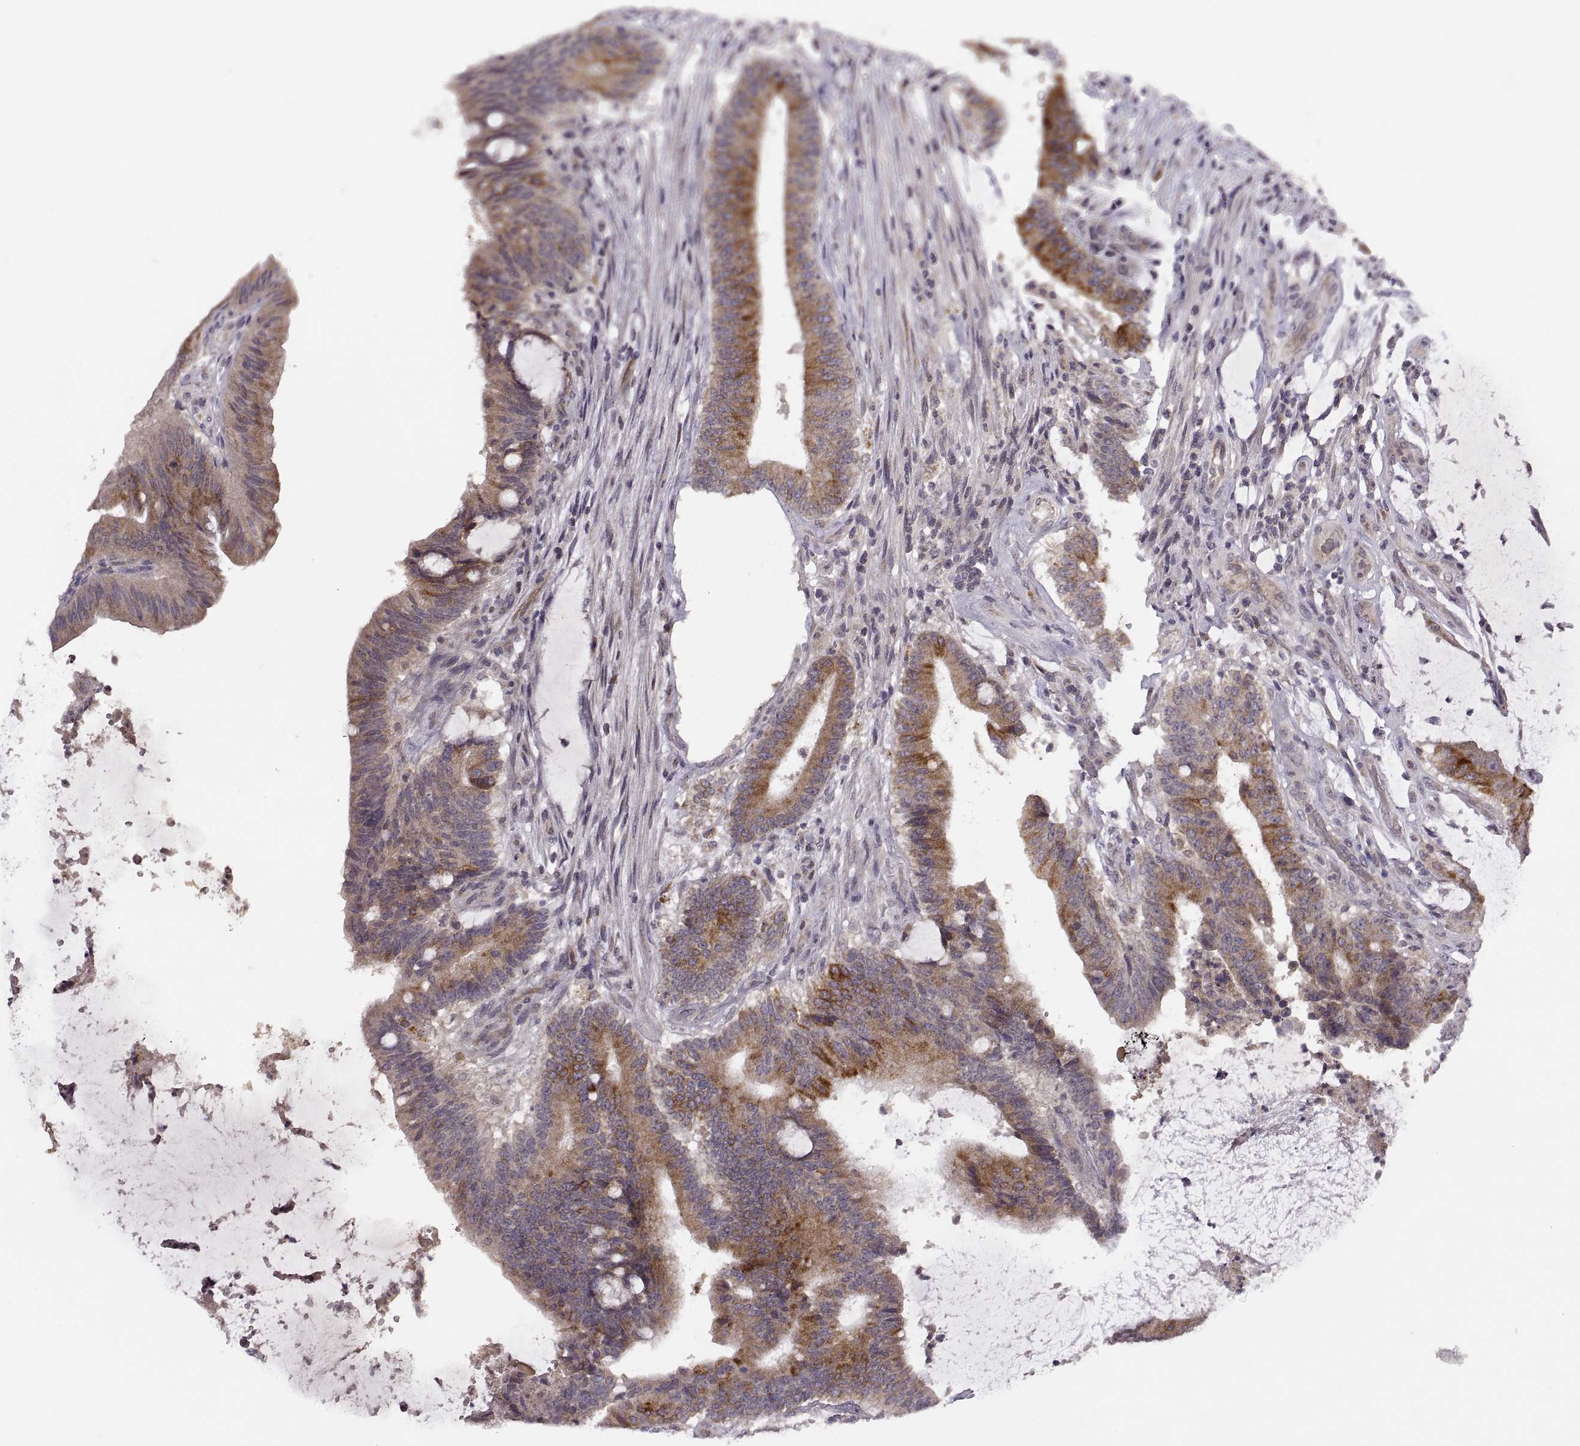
{"staining": {"intensity": "moderate", "quantity": "25%-75%", "location": "cytoplasmic/membranous"}, "tissue": "colorectal cancer", "cell_type": "Tumor cells", "image_type": "cancer", "snomed": [{"axis": "morphology", "description": "Adenocarcinoma, NOS"}, {"axis": "topography", "description": "Colon"}], "caption": "Brown immunohistochemical staining in human adenocarcinoma (colorectal) shows moderate cytoplasmic/membranous expression in approximately 25%-75% of tumor cells.", "gene": "HMGCR", "patient": {"sex": "female", "age": 43}}